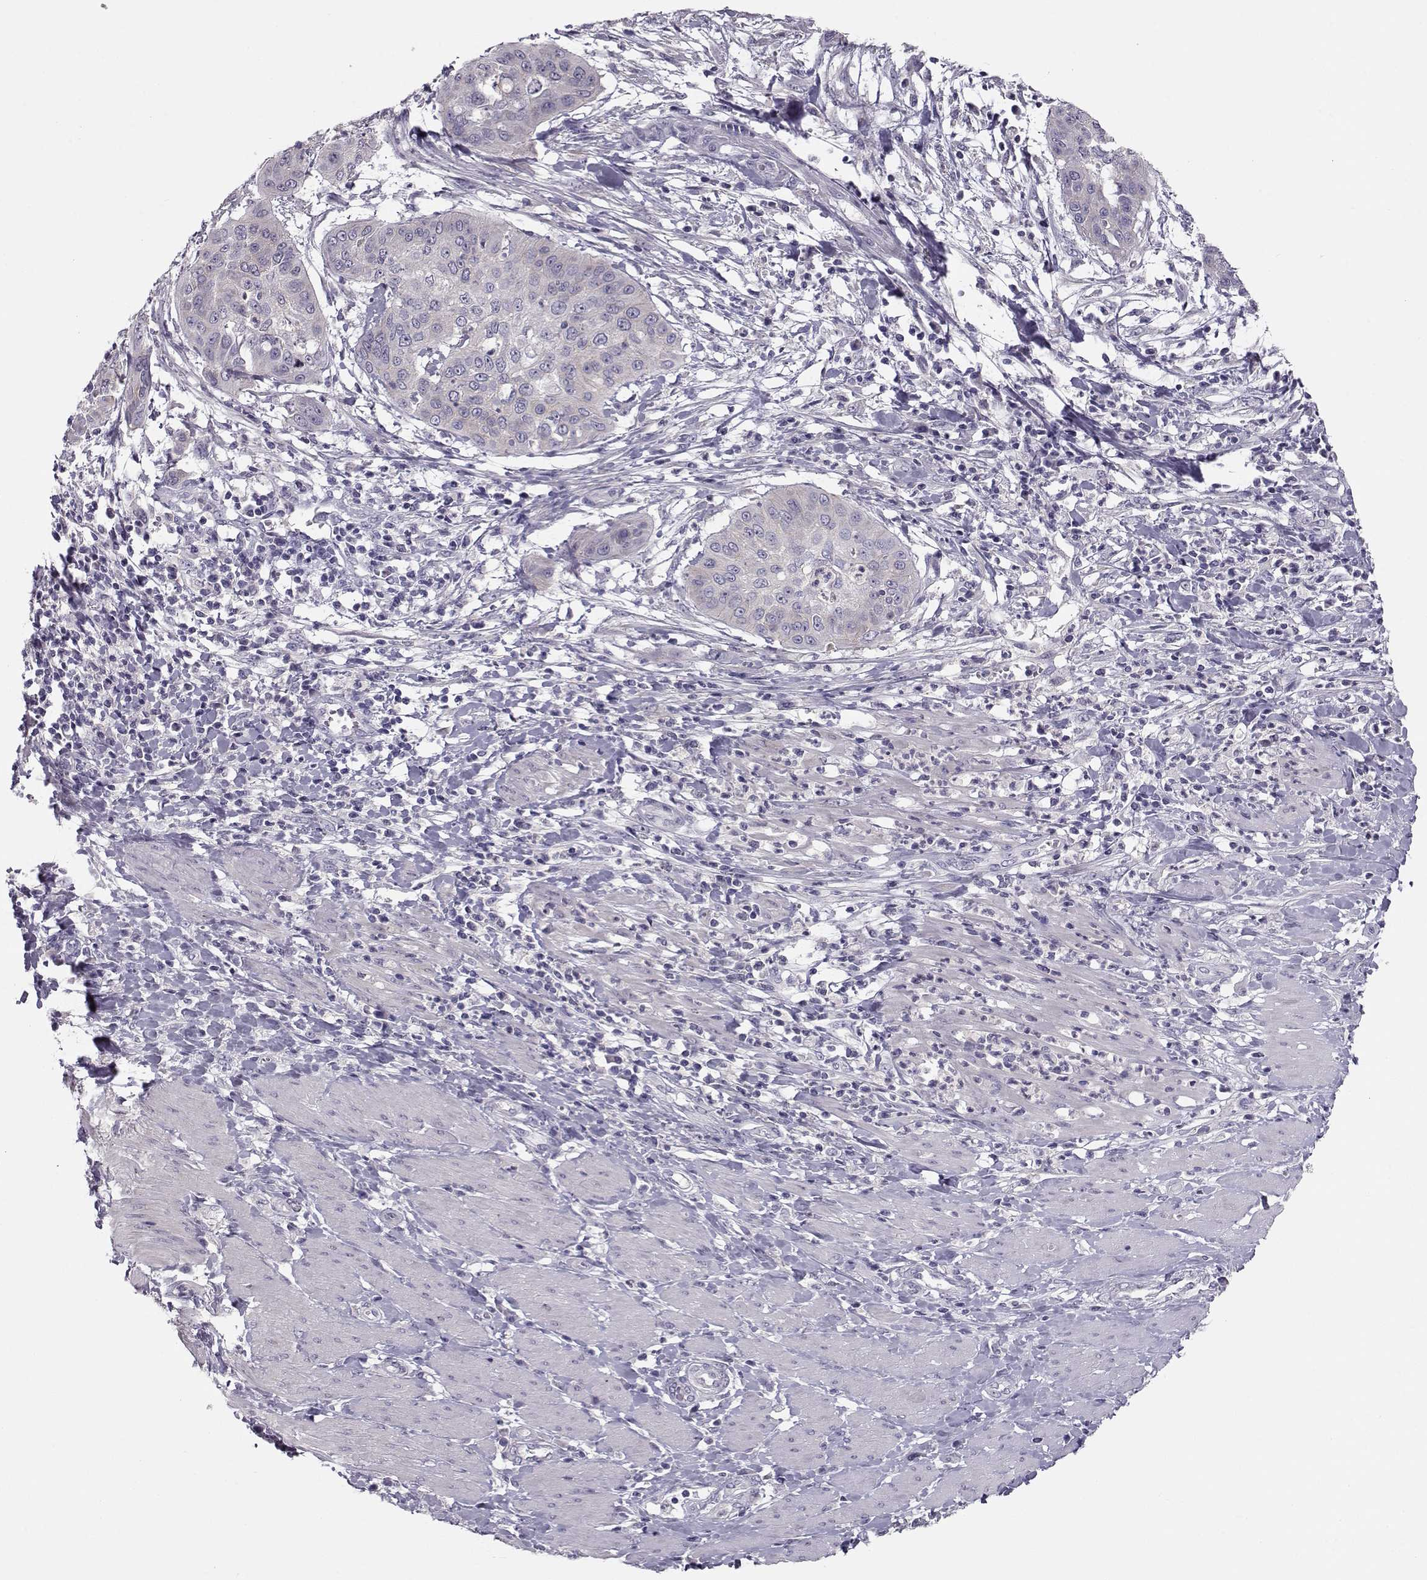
{"staining": {"intensity": "negative", "quantity": "none", "location": "none"}, "tissue": "cervical cancer", "cell_type": "Tumor cells", "image_type": "cancer", "snomed": [{"axis": "morphology", "description": "Squamous cell carcinoma, NOS"}, {"axis": "topography", "description": "Cervix"}], "caption": "DAB immunohistochemical staining of squamous cell carcinoma (cervical) exhibits no significant staining in tumor cells.", "gene": "GRK1", "patient": {"sex": "female", "age": 39}}